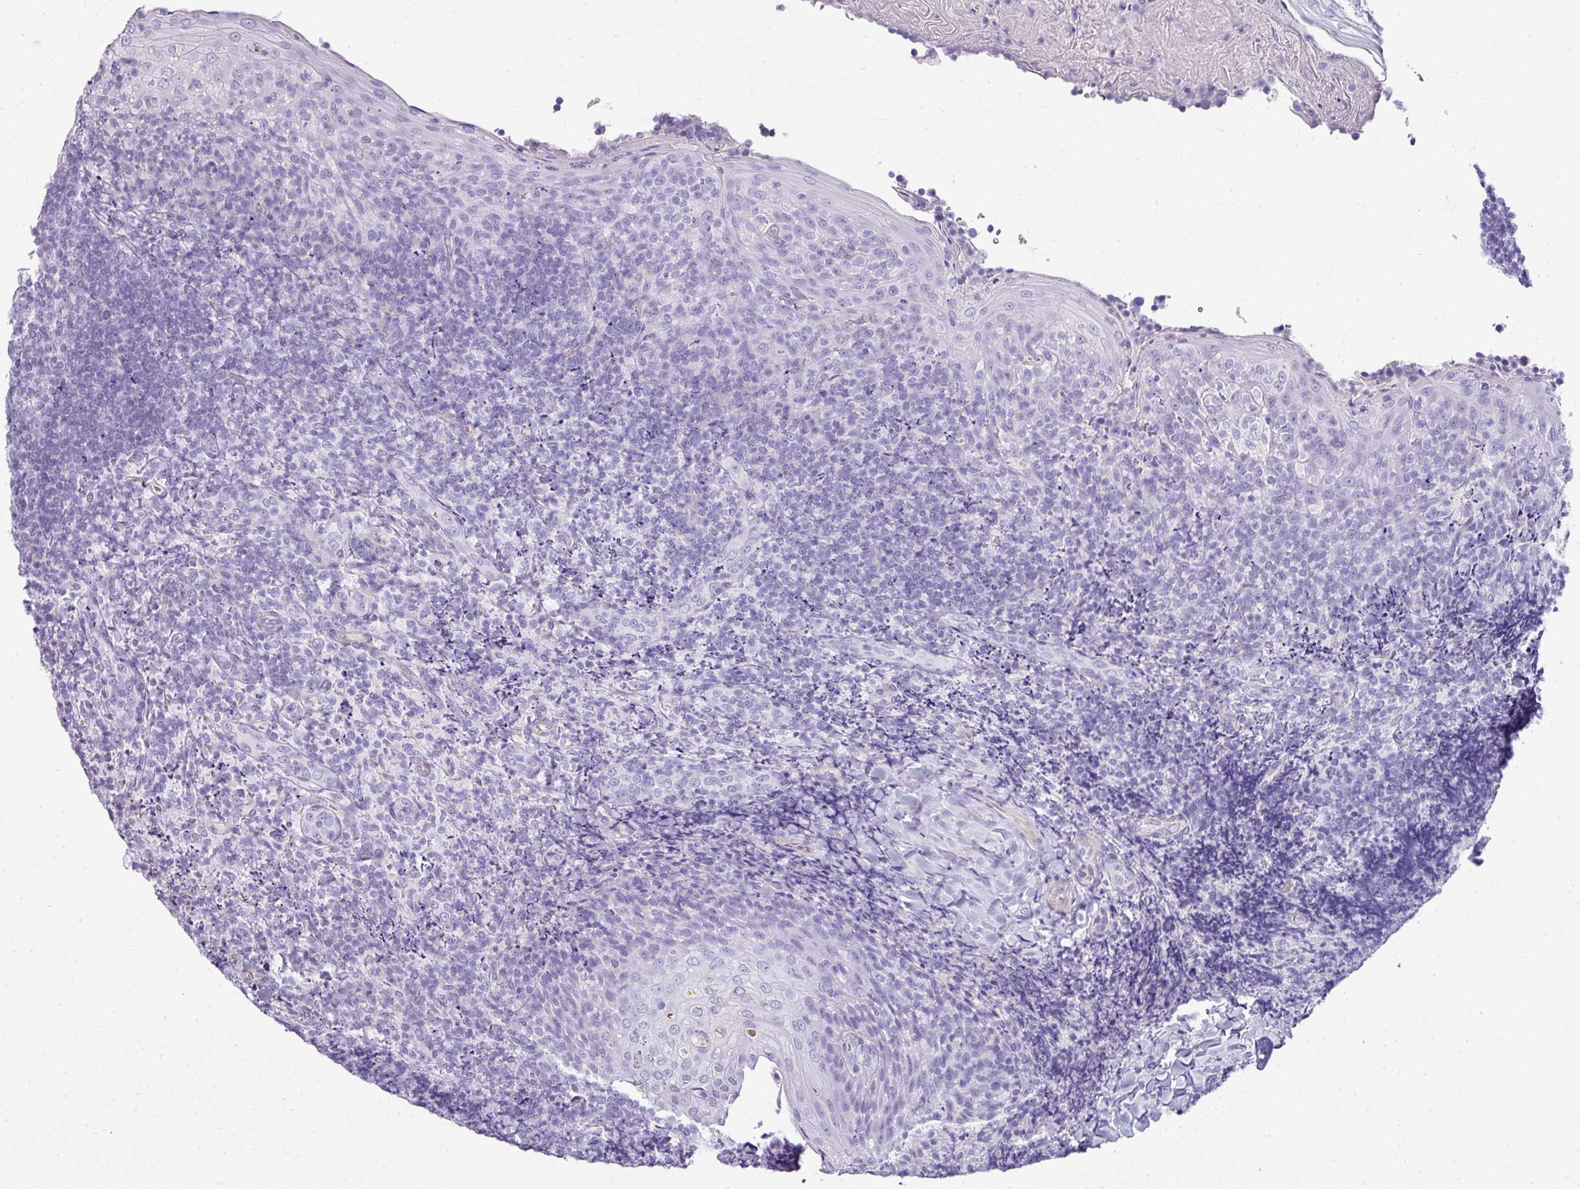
{"staining": {"intensity": "negative", "quantity": "none", "location": "none"}, "tissue": "tonsil", "cell_type": "Germinal center cells", "image_type": "normal", "snomed": [{"axis": "morphology", "description": "Normal tissue, NOS"}, {"axis": "topography", "description": "Tonsil"}], "caption": "Immunohistochemistry histopathology image of benign tonsil stained for a protein (brown), which demonstrates no expression in germinal center cells.", "gene": "VCX2", "patient": {"sex": "female", "age": 10}}